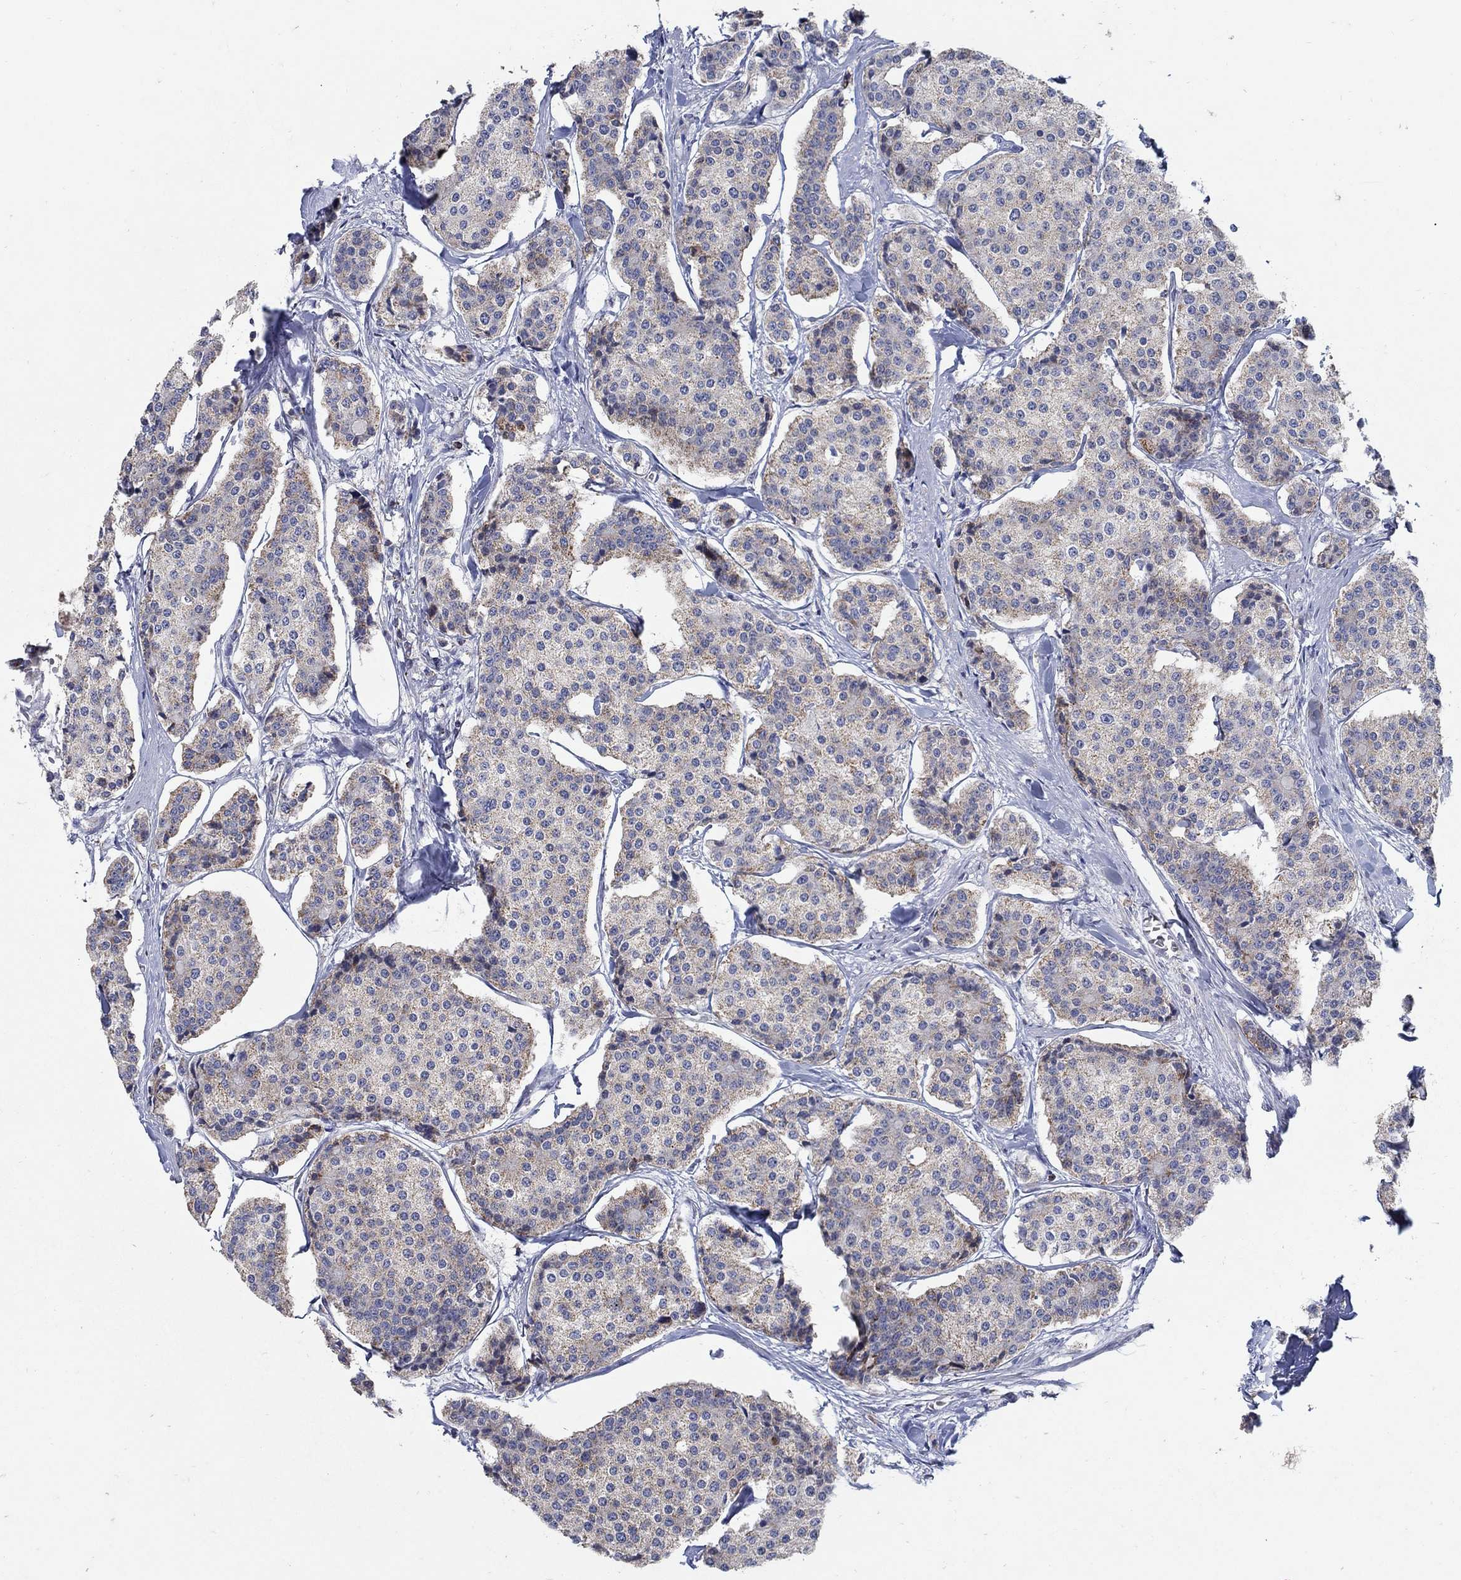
{"staining": {"intensity": "negative", "quantity": "none", "location": "none"}, "tissue": "carcinoid", "cell_type": "Tumor cells", "image_type": "cancer", "snomed": [{"axis": "morphology", "description": "Carcinoid, malignant, NOS"}, {"axis": "topography", "description": "Small intestine"}], "caption": "Tumor cells show no significant staining in carcinoid (malignant). (IHC, brightfield microscopy, high magnification).", "gene": "HMX2", "patient": {"sex": "female", "age": 65}}